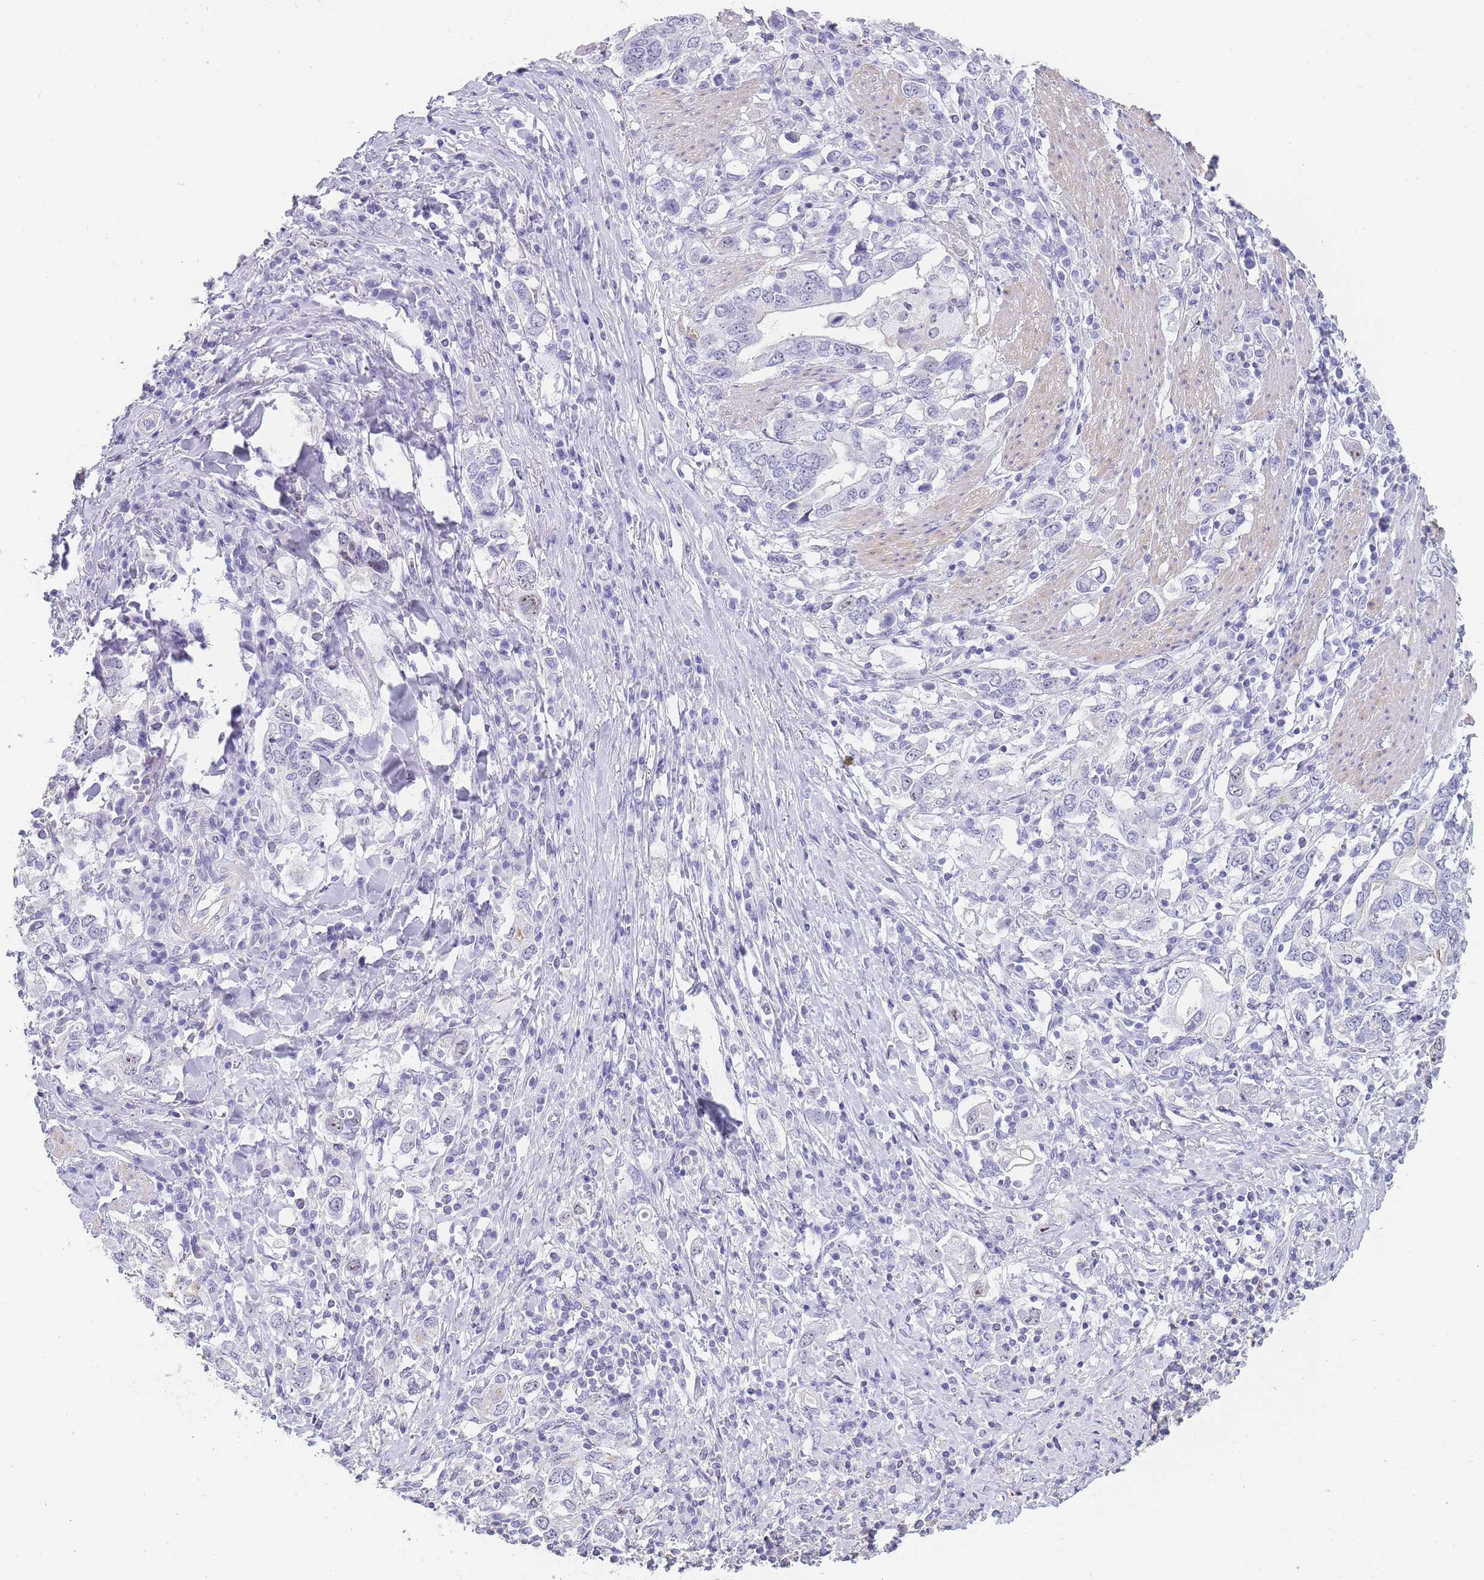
{"staining": {"intensity": "negative", "quantity": "none", "location": "none"}, "tissue": "stomach cancer", "cell_type": "Tumor cells", "image_type": "cancer", "snomed": [{"axis": "morphology", "description": "Adenocarcinoma, NOS"}, {"axis": "topography", "description": "Stomach, upper"}, {"axis": "topography", "description": "Stomach"}], "caption": "DAB (3,3'-diaminobenzidine) immunohistochemical staining of stomach adenocarcinoma exhibits no significant positivity in tumor cells.", "gene": "NOP14", "patient": {"sex": "male", "age": 62}}